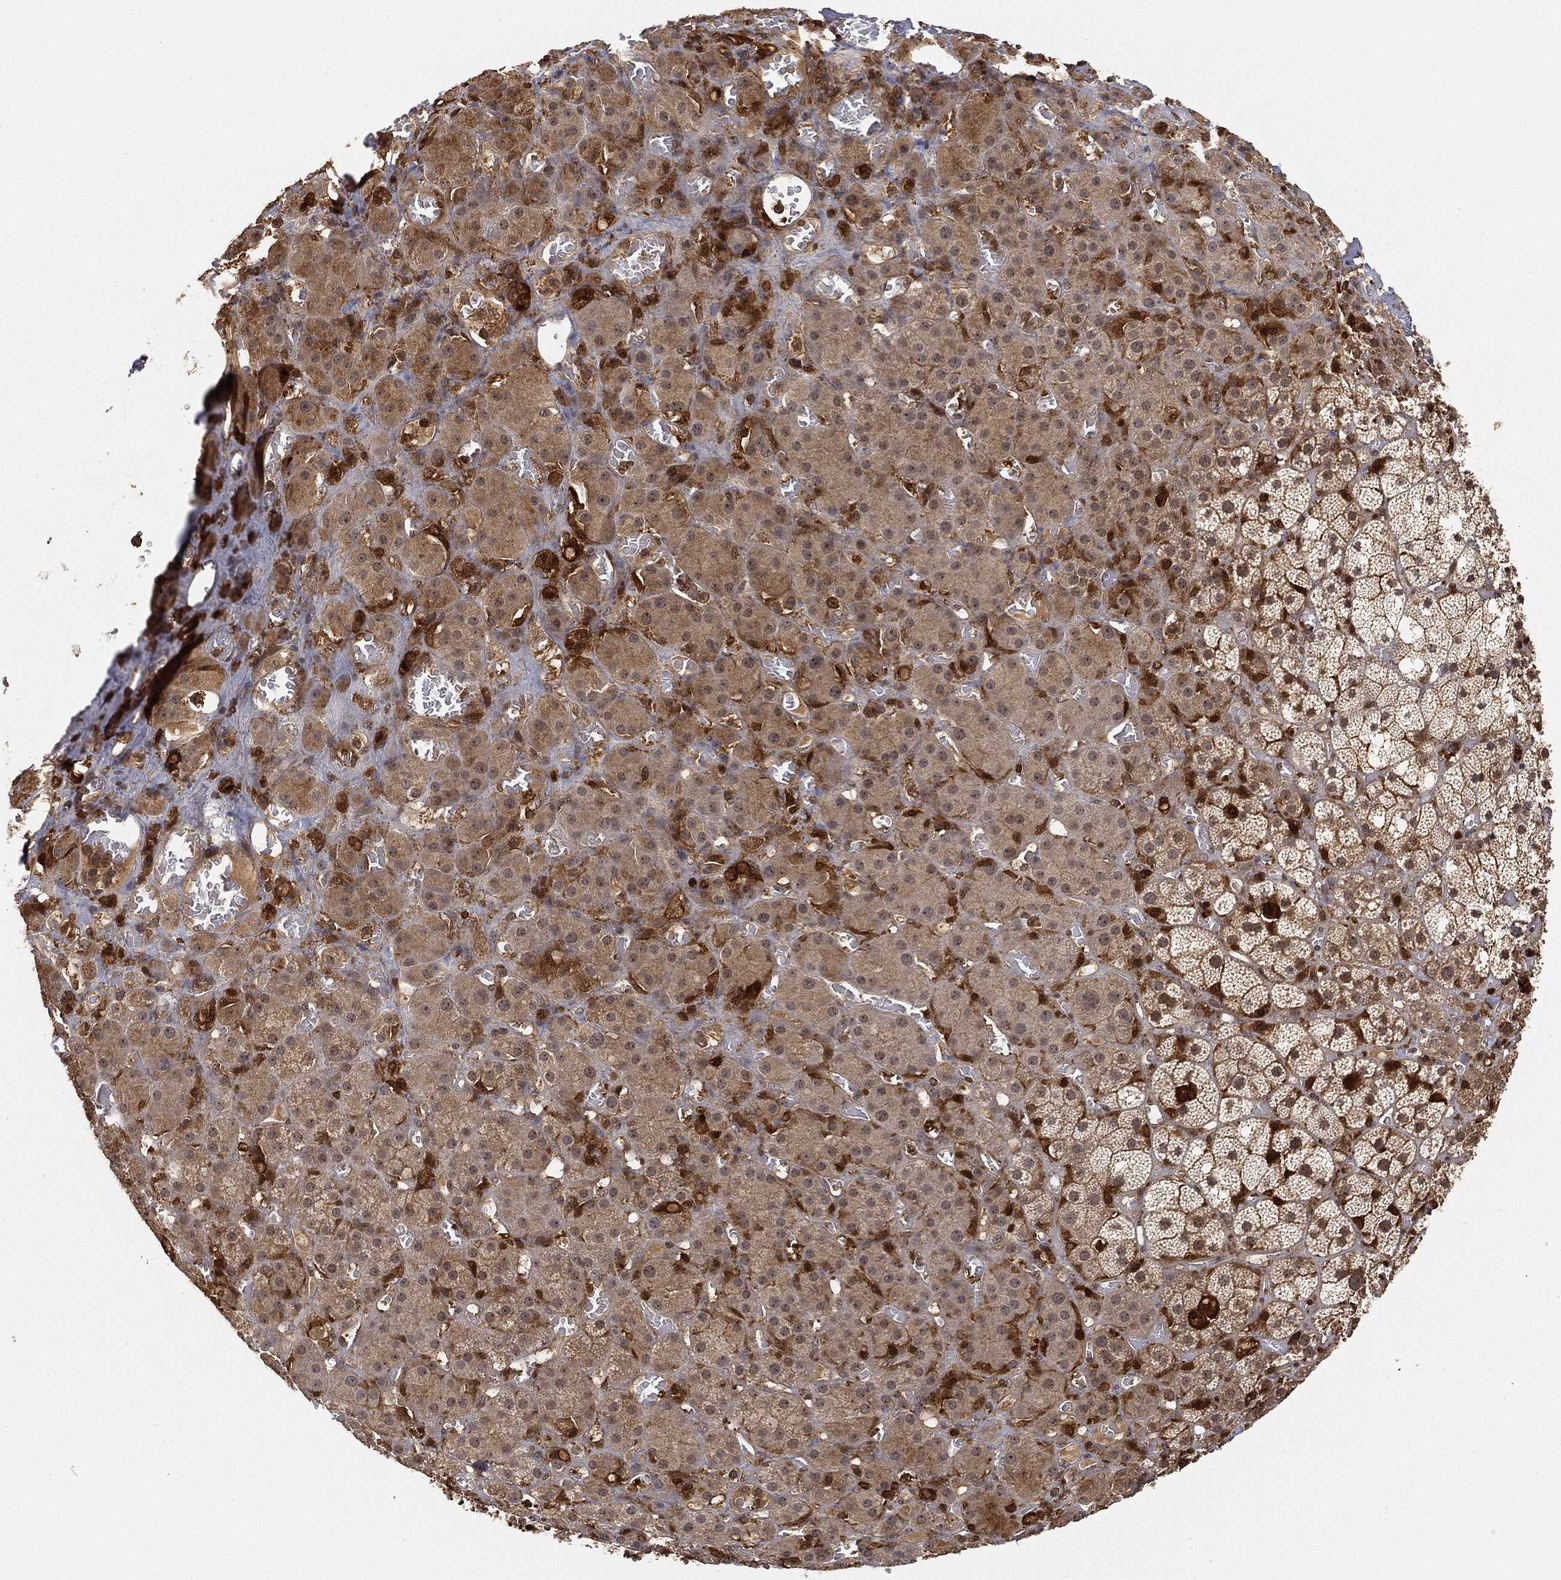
{"staining": {"intensity": "moderate", "quantity": "<25%", "location": "cytoplasmic/membranous,nuclear"}, "tissue": "adrenal gland", "cell_type": "Glandular cells", "image_type": "normal", "snomed": [{"axis": "morphology", "description": "Normal tissue, NOS"}, {"axis": "topography", "description": "Adrenal gland"}], "caption": "This is a micrograph of immunohistochemistry staining of unremarkable adrenal gland, which shows moderate positivity in the cytoplasmic/membranous,nuclear of glandular cells.", "gene": "CRYL1", "patient": {"sex": "male", "age": 70}}